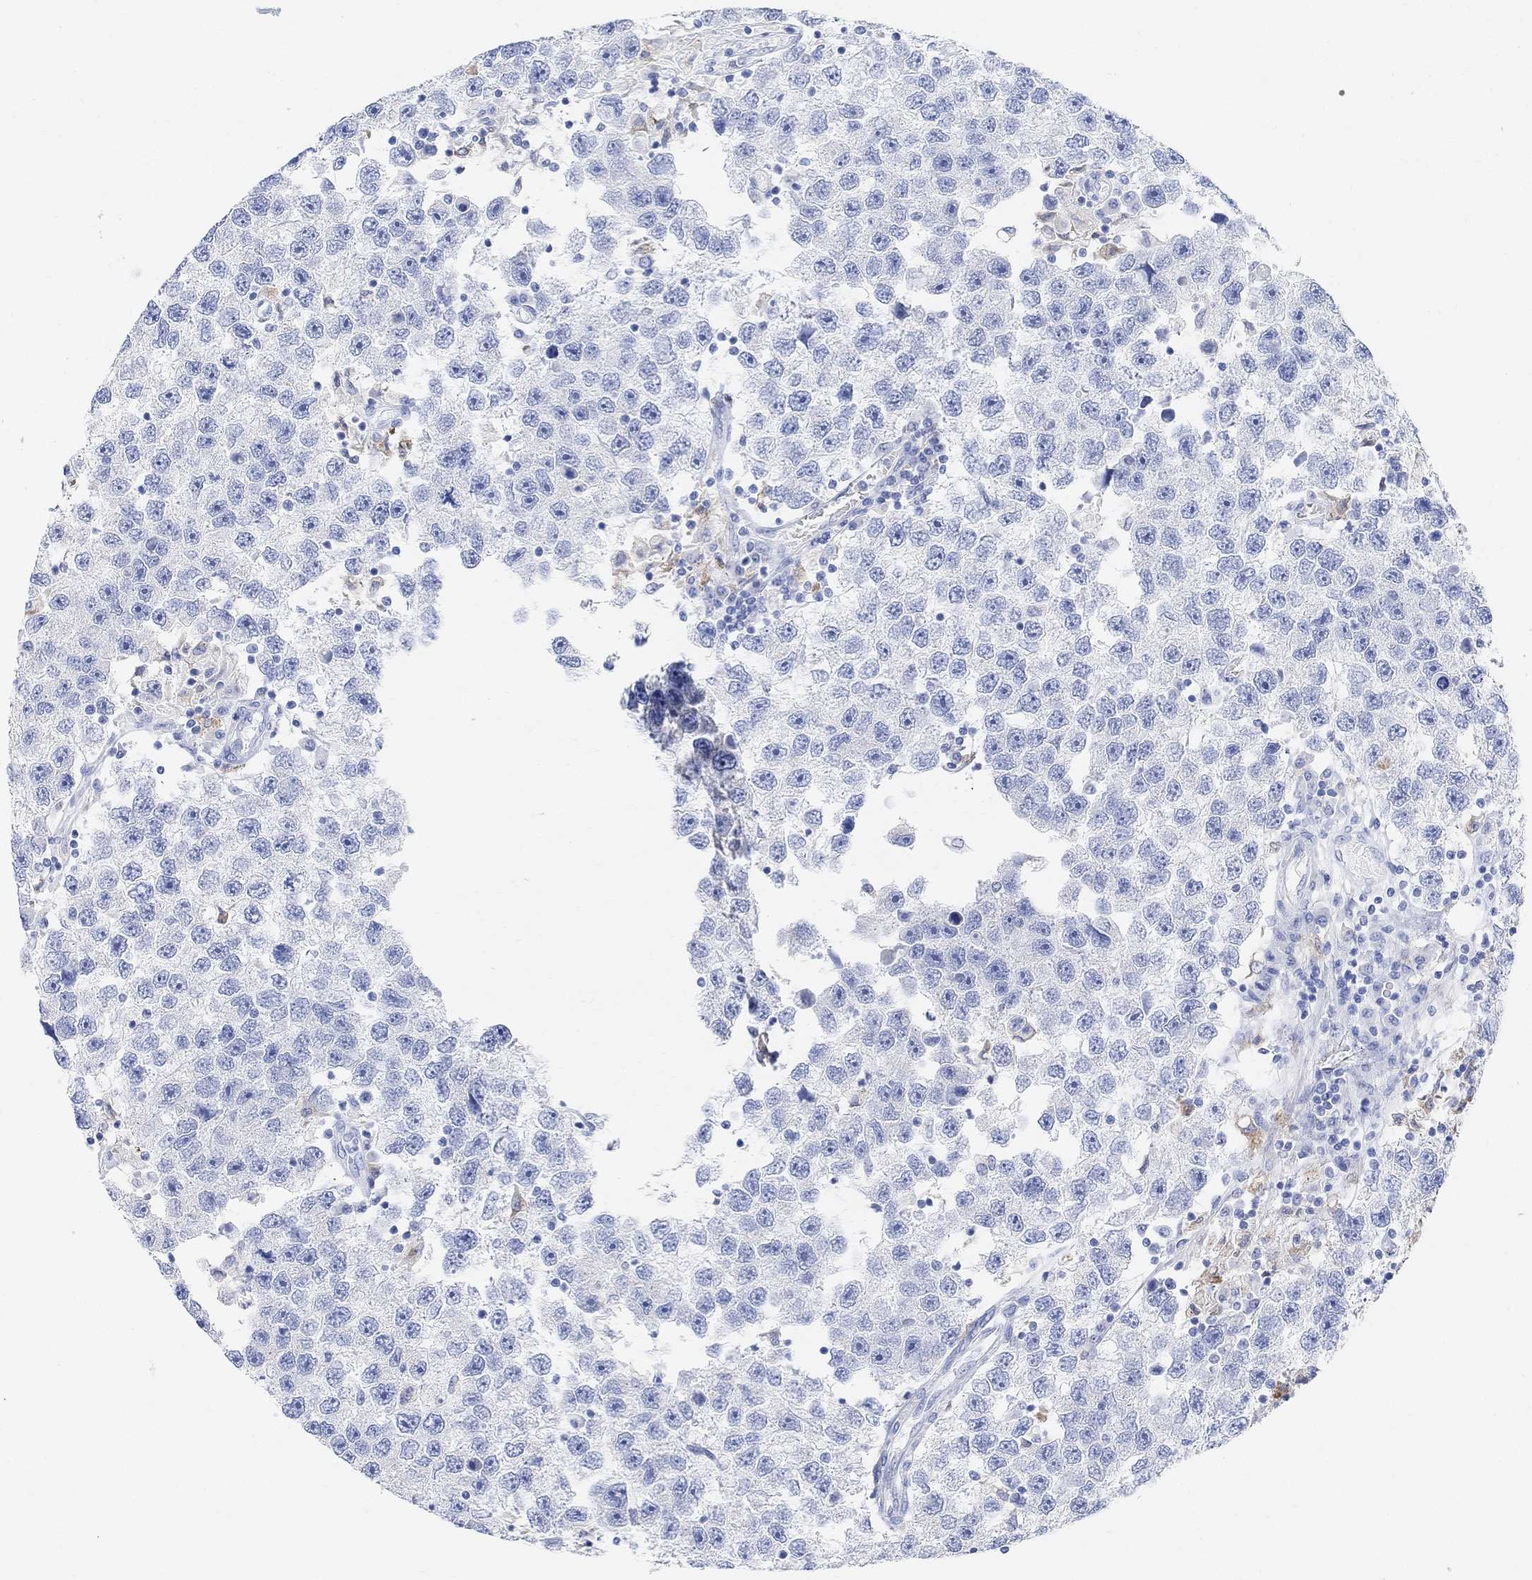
{"staining": {"intensity": "negative", "quantity": "none", "location": "none"}, "tissue": "testis cancer", "cell_type": "Tumor cells", "image_type": "cancer", "snomed": [{"axis": "morphology", "description": "Seminoma, NOS"}, {"axis": "topography", "description": "Testis"}], "caption": "Tumor cells are negative for brown protein staining in testis seminoma.", "gene": "RETNLB", "patient": {"sex": "male", "age": 26}}